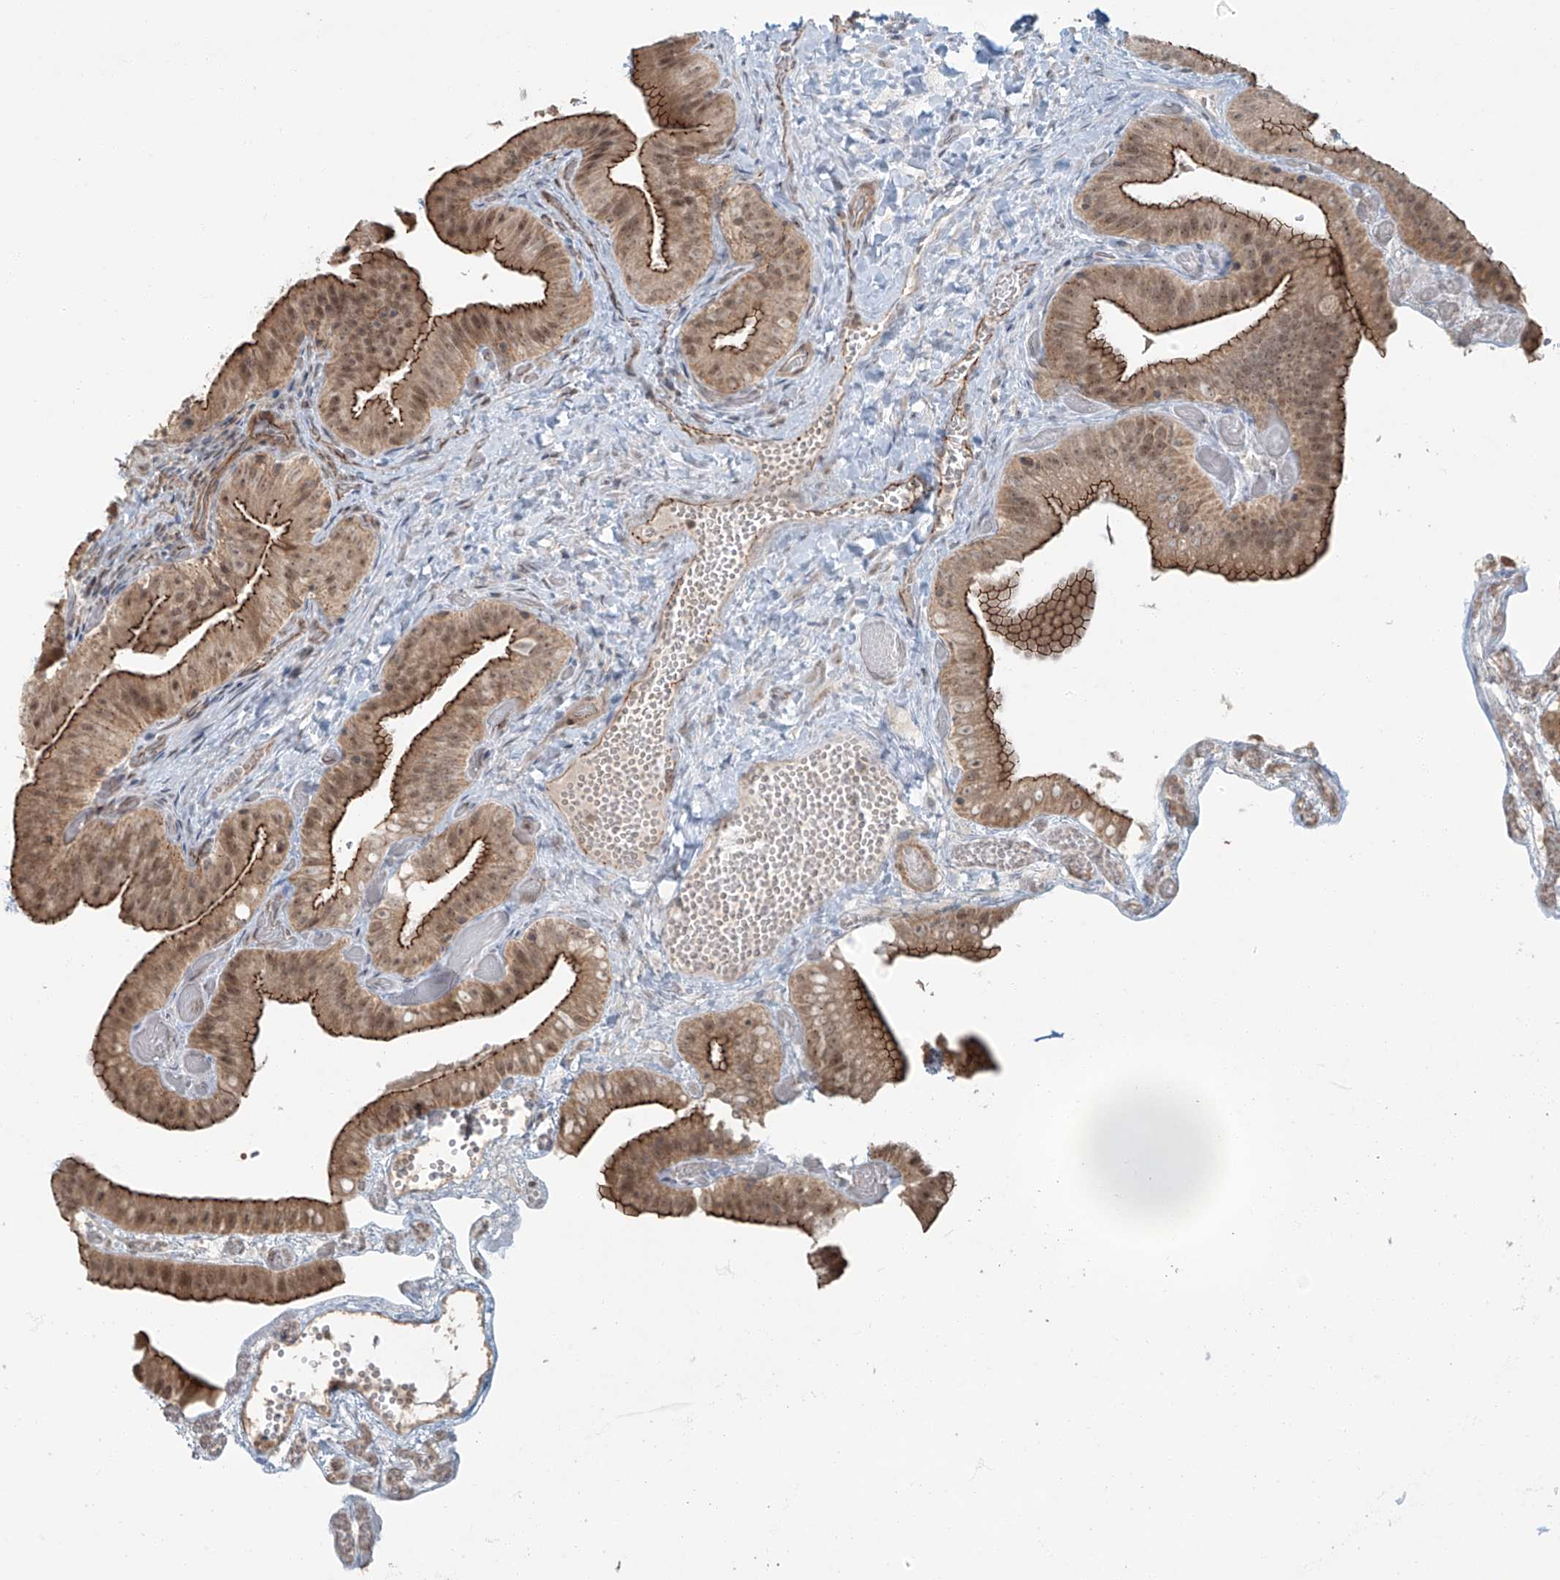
{"staining": {"intensity": "moderate", "quantity": ">75%", "location": "cytoplasmic/membranous,nuclear"}, "tissue": "gallbladder", "cell_type": "Glandular cells", "image_type": "normal", "snomed": [{"axis": "morphology", "description": "Normal tissue, NOS"}, {"axis": "topography", "description": "Gallbladder"}], "caption": "This is an image of immunohistochemistry (IHC) staining of normal gallbladder, which shows moderate expression in the cytoplasmic/membranous,nuclear of glandular cells.", "gene": "ZNF16", "patient": {"sex": "female", "age": 64}}